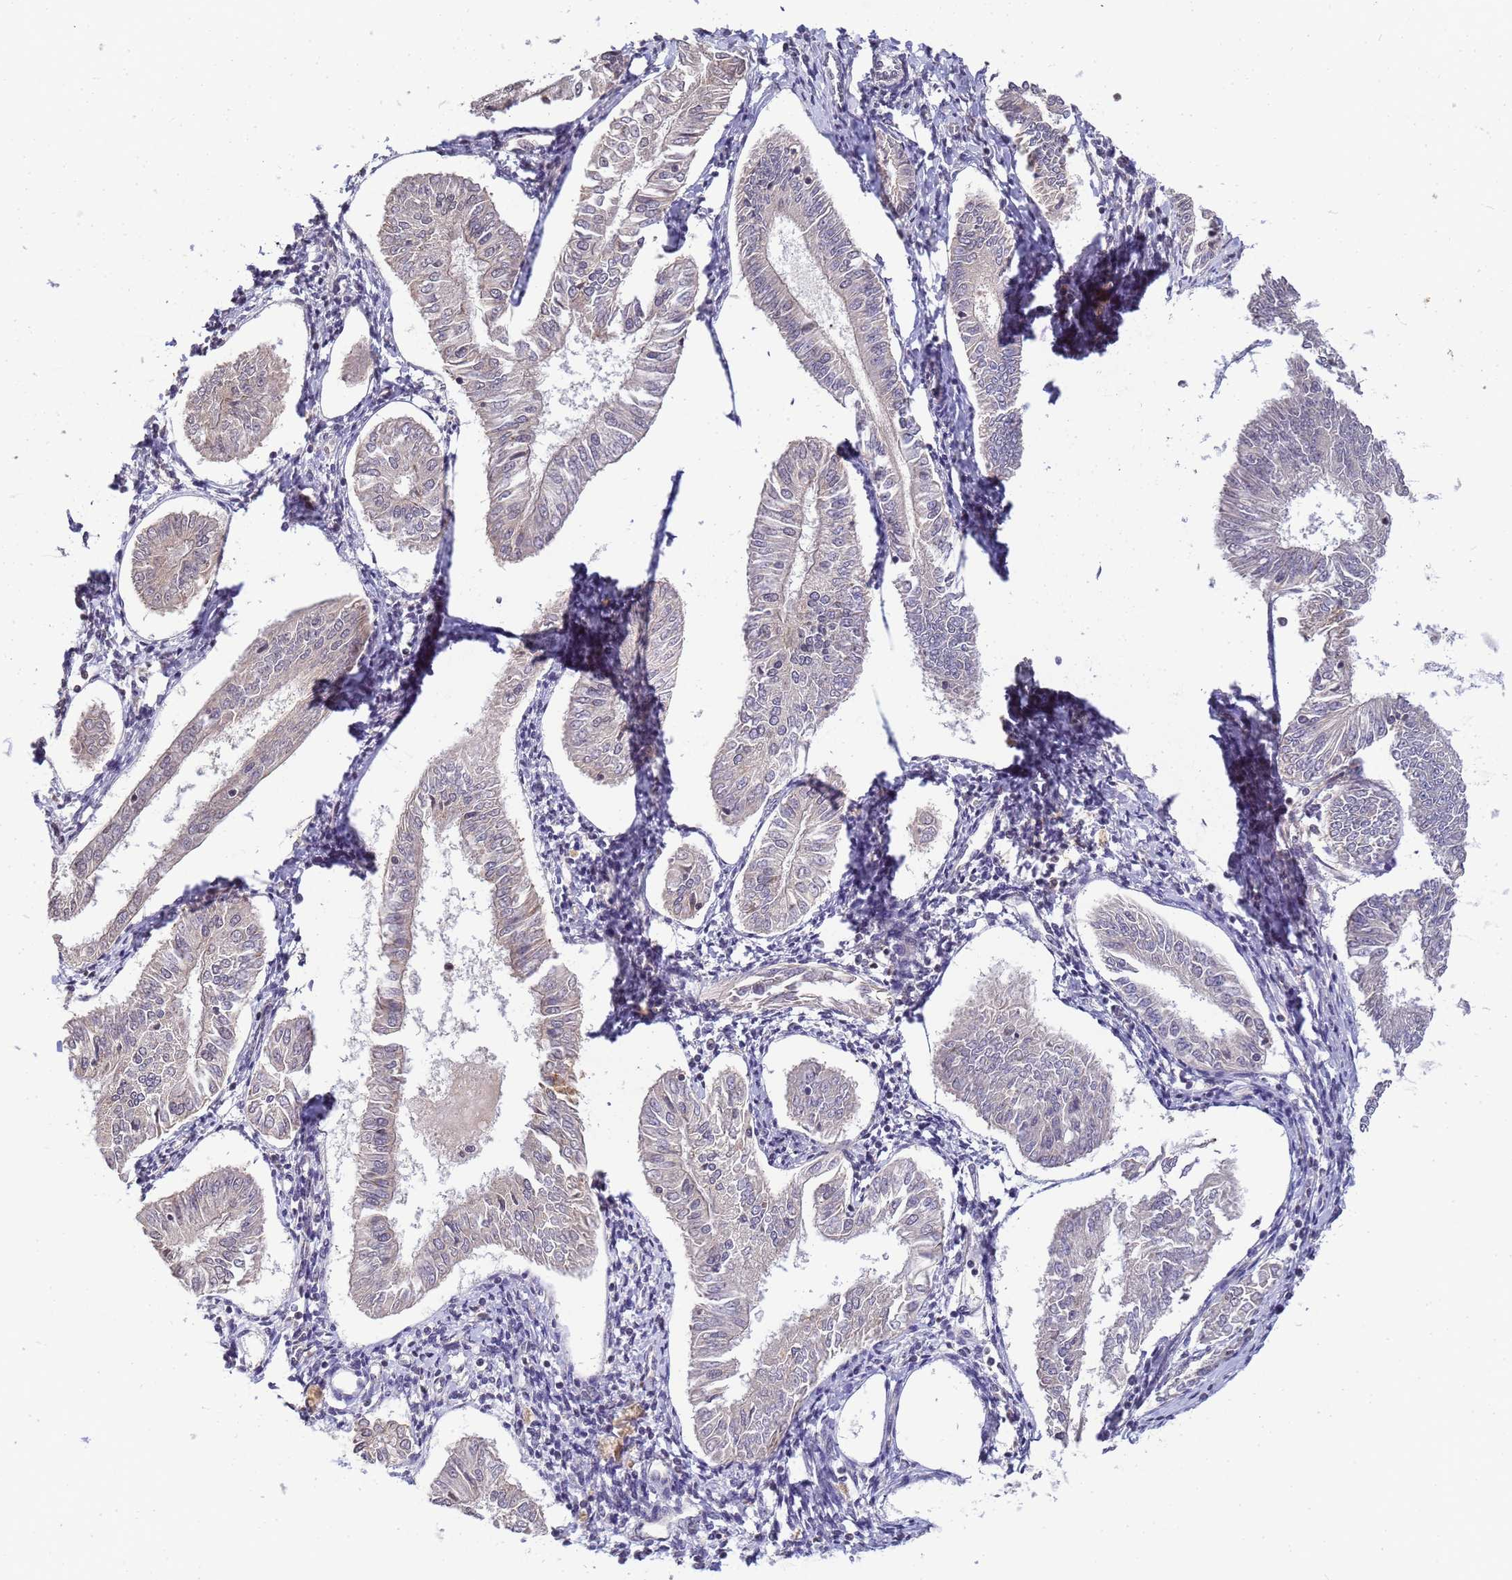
{"staining": {"intensity": "negative", "quantity": "none", "location": "none"}, "tissue": "endometrial cancer", "cell_type": "Tumor cells", "image_type": "cancer", "snomed": [{"axis": "morphology", "description": "Adenocarcinoma, NOS"}, {"axis": "topography", "description": "Endometrium"}], "caption": "Protein analysis of endometrial adenocarcinoma displays no significant positivity in tumor cells. (DAB IHC with hematoxylin counter stain).", "gene": "MYL7", "patient": {"sex": "female", "age": 58}}